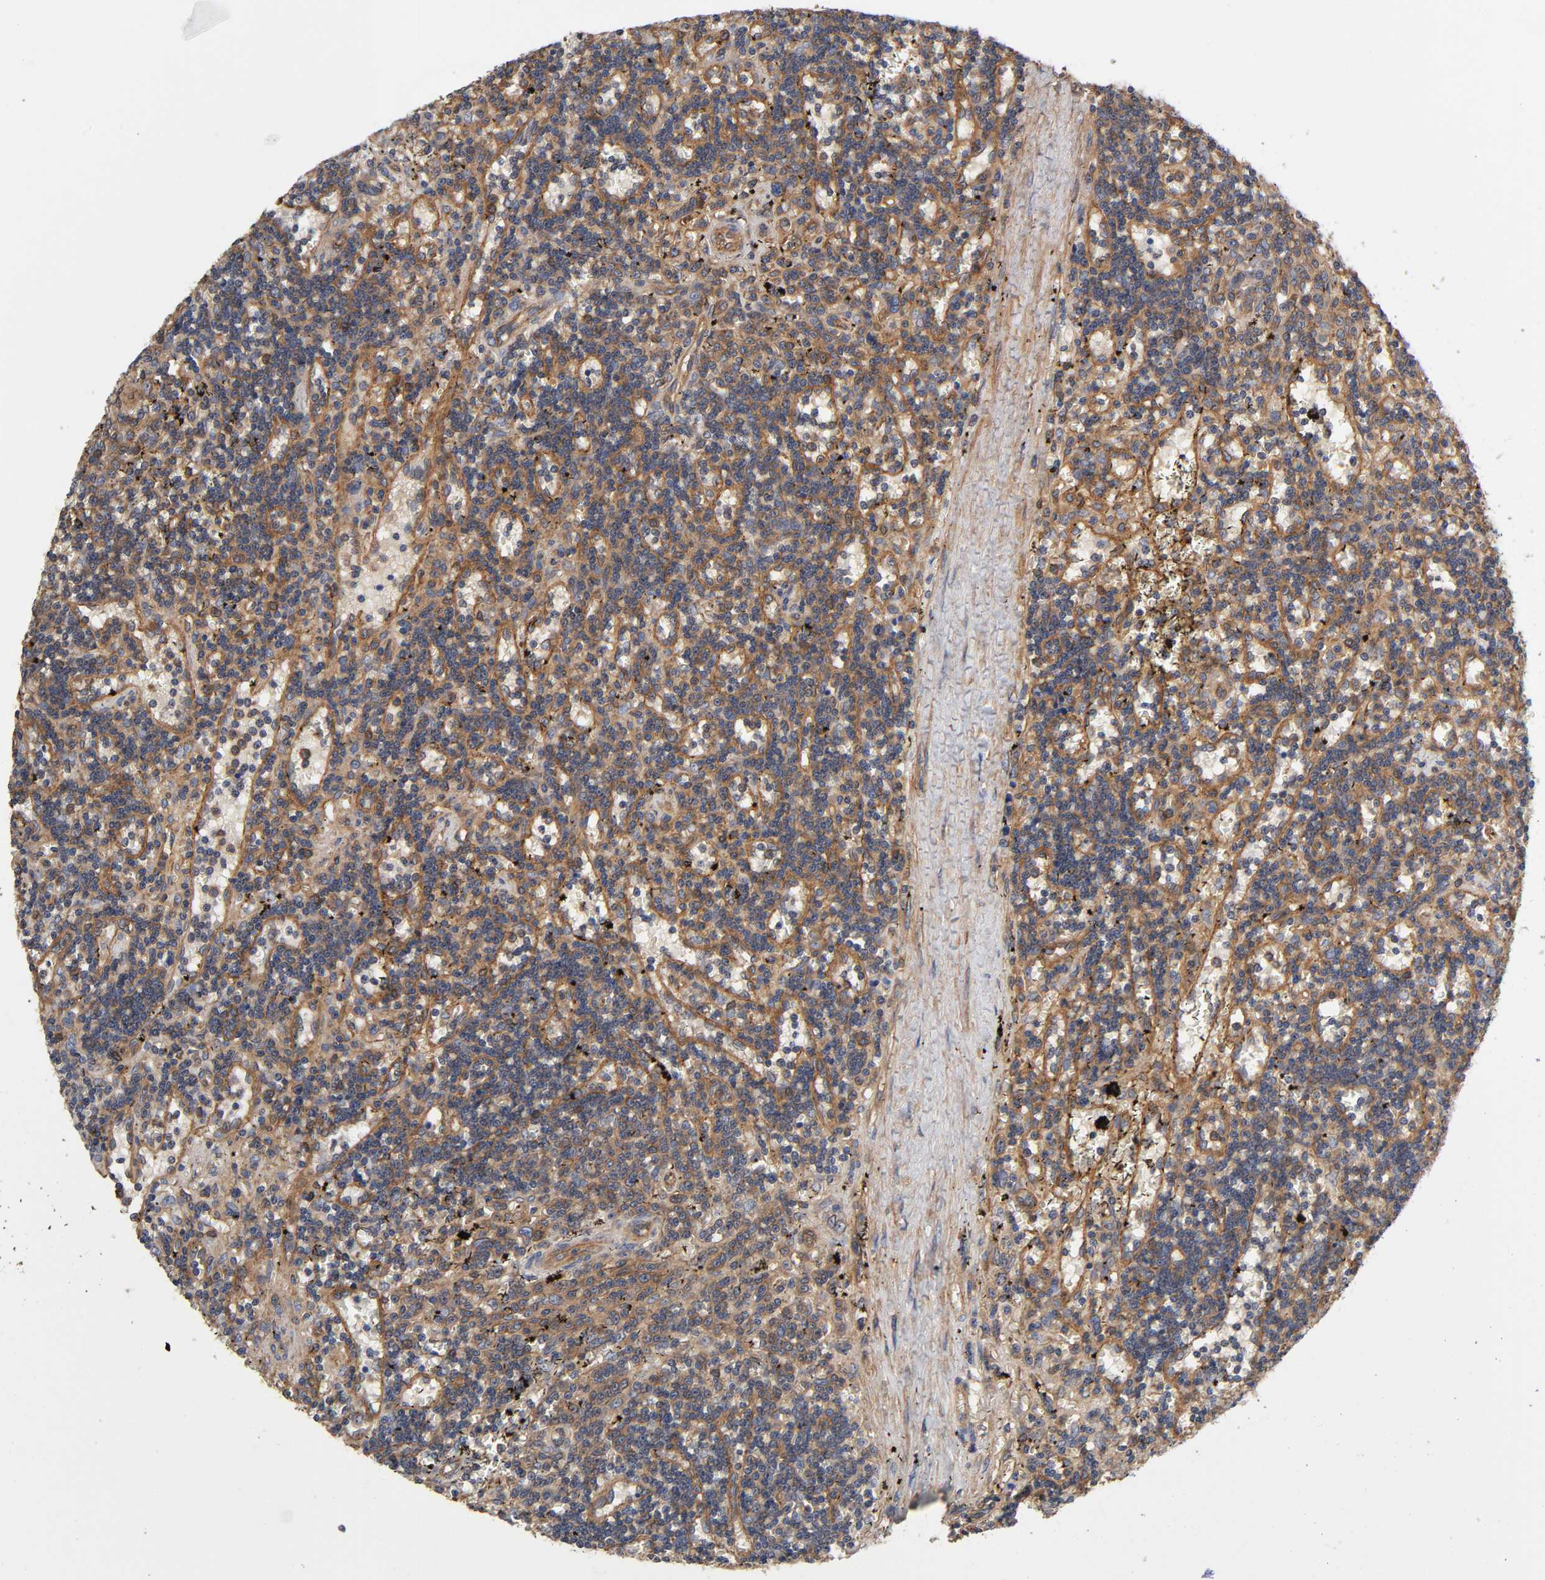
{"staining": {"intensity": "moderate", "quantity": "25%-75%", "location": "cytoplasmic/membranous"}, "tissue": "lymphoma", "cell_type": "Tumor cells", "image_type": "cancer", "snomed": [{"axis": "morphology", "description": "Malignant lymphoma, non-Hodgkin's type, Low grade"}, {"axis": "topography", "description": "Spleen"}], "caption": "Lymphoma tissue shows moderate cytoplasmic/membranous staining in about 25%-75% of tumor cells, visualized by immunohistochemistry.", "gene": "LAMTOR2", "patient": {"sex": "male", "age": 60}}